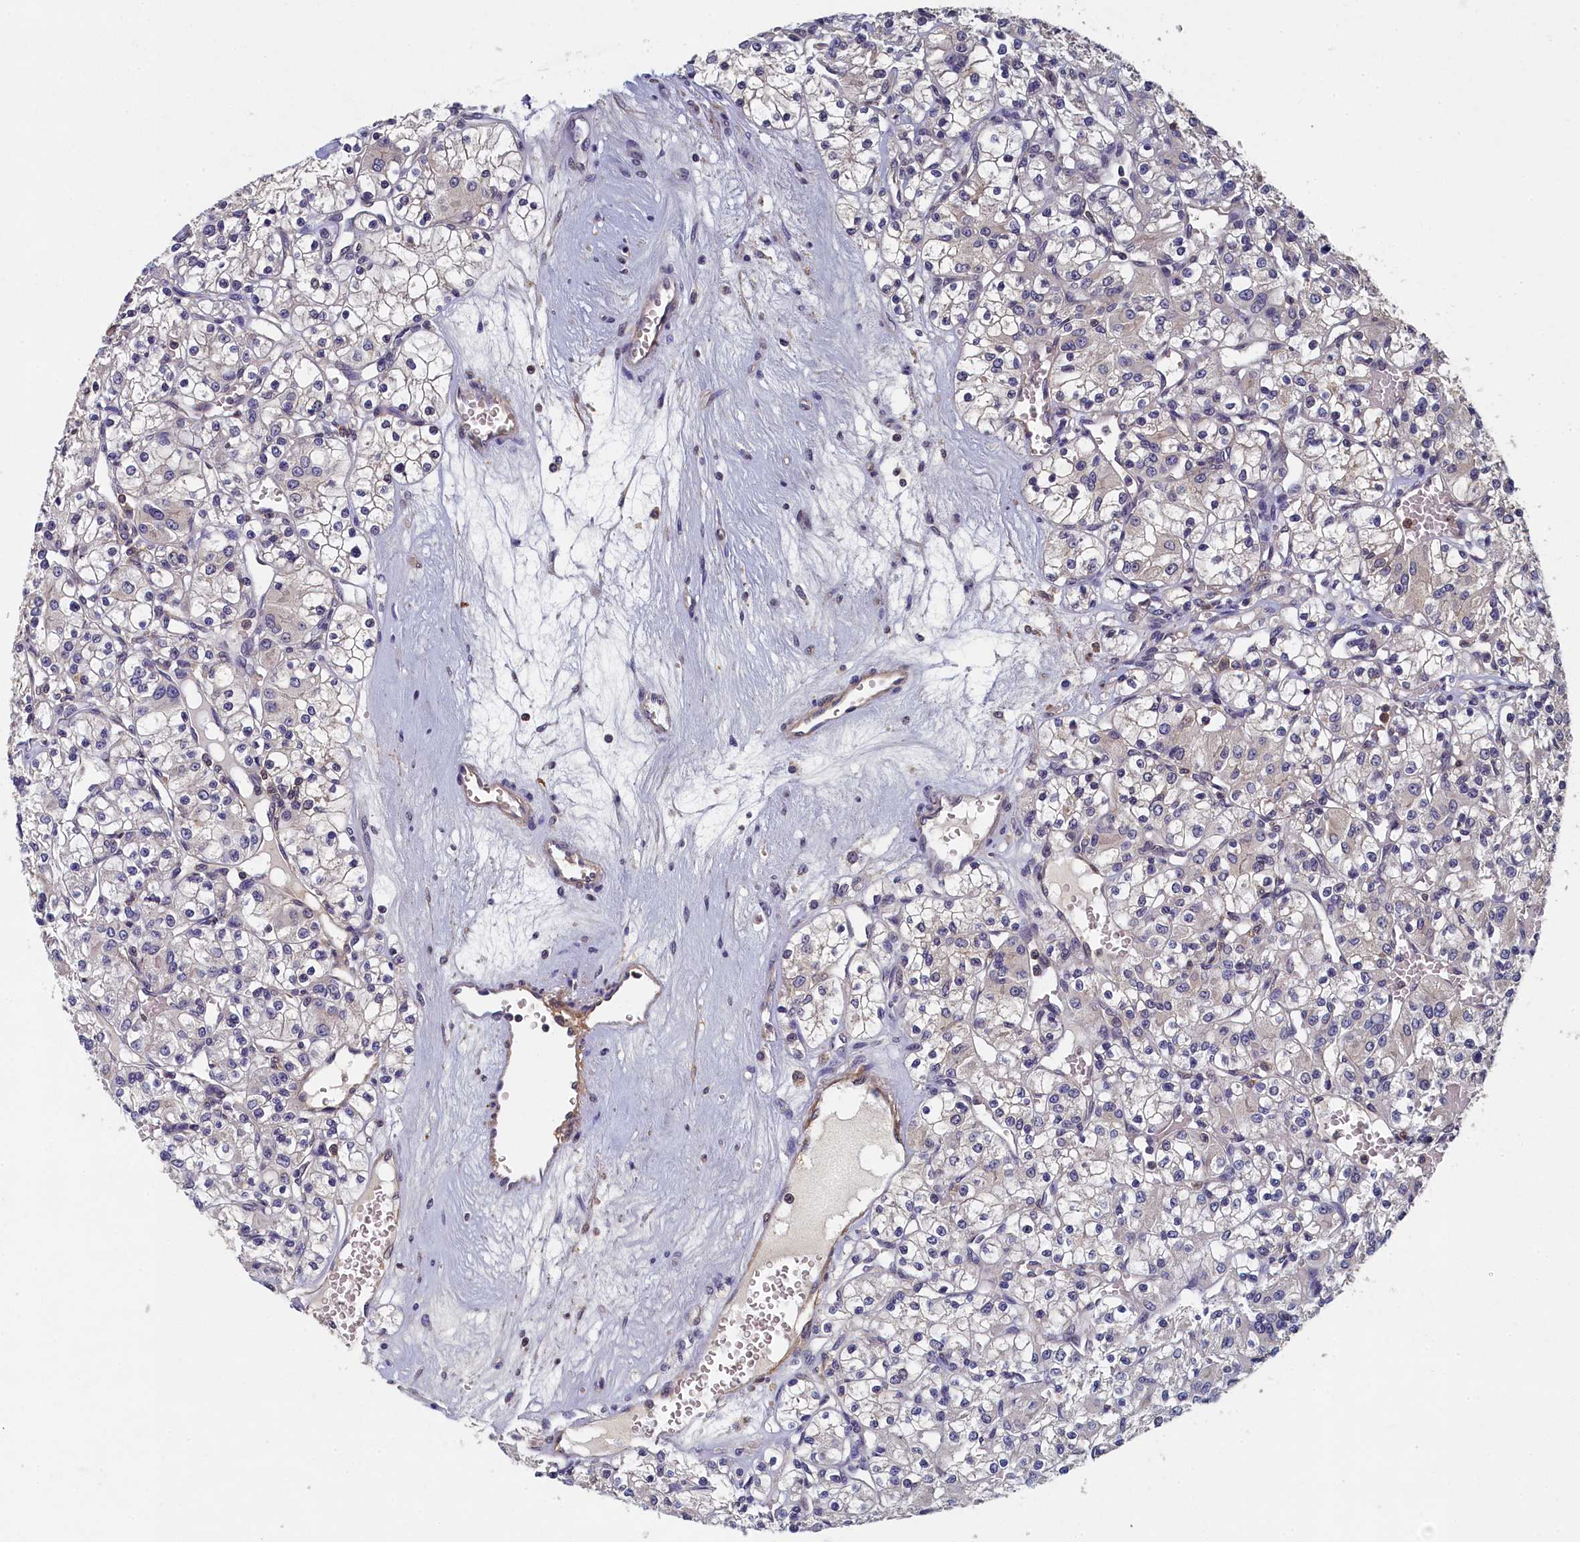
{"staining": {"intensity": "negative", "quantity": "none", "location": "none"}, "tissue": "renal cancer", "cell_type": "Tumor cells", "image_type": "cancer", "snomed": [{"axis": "morphology", "description": "Adenocarcinoma, NOS"}, {"axis": "topography", "description": "Kidney"}], "caption": "This is an immunohistochemistry (IHC) photomicrograph of renal adenocarcinoma. There is no expression in tumor cells.", "gene": "TBCB", "patient": {"sex": "female", "age": 59}}